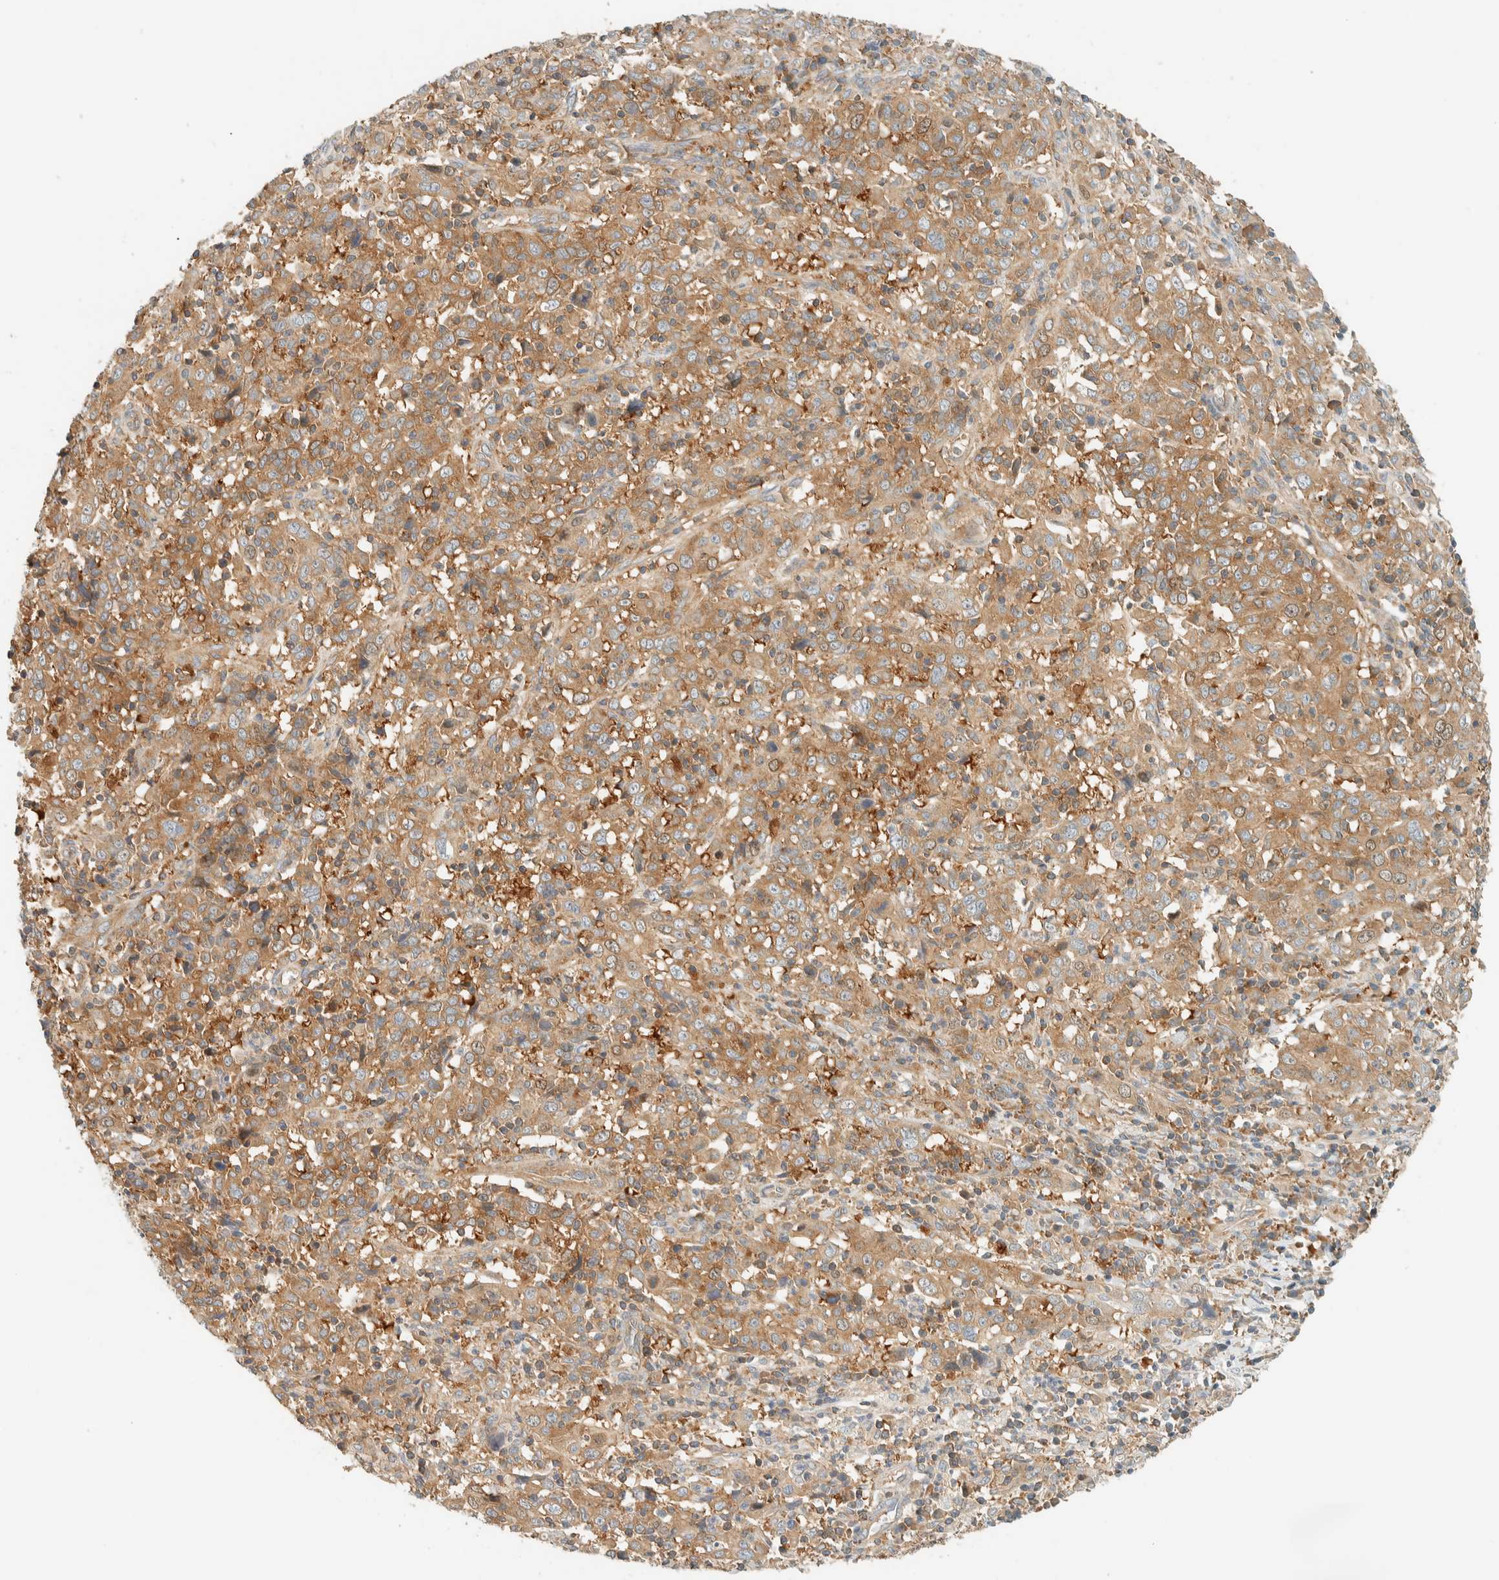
{"staining": {"intensity": "moderate", "quantity": ">75%", "location": "cytoplasmic/membranous"}, "tissue": "cervical cancer", "cell_type": "Tumor cells", "image_type": "cancer", "snomed": [{"axis": "morphology", "description": "Squamous cell carcinoma, NOS"}, {"axis": "topography", "description": "Cervix"}], "caption": "Immunohistochemistry histopathology image of neoplastic tissue: human squamous cell carcinoma (cervical) stained using immunohistochemistry exhibits medium levels of moderate protein expression localized specifically in the cytoplasmic/membranous of tumor cells, appearing as a cytoplasmic/membranous brown color.", "gene": "ARFGEF1", "patient": {"sex": "female", "age": 46}}